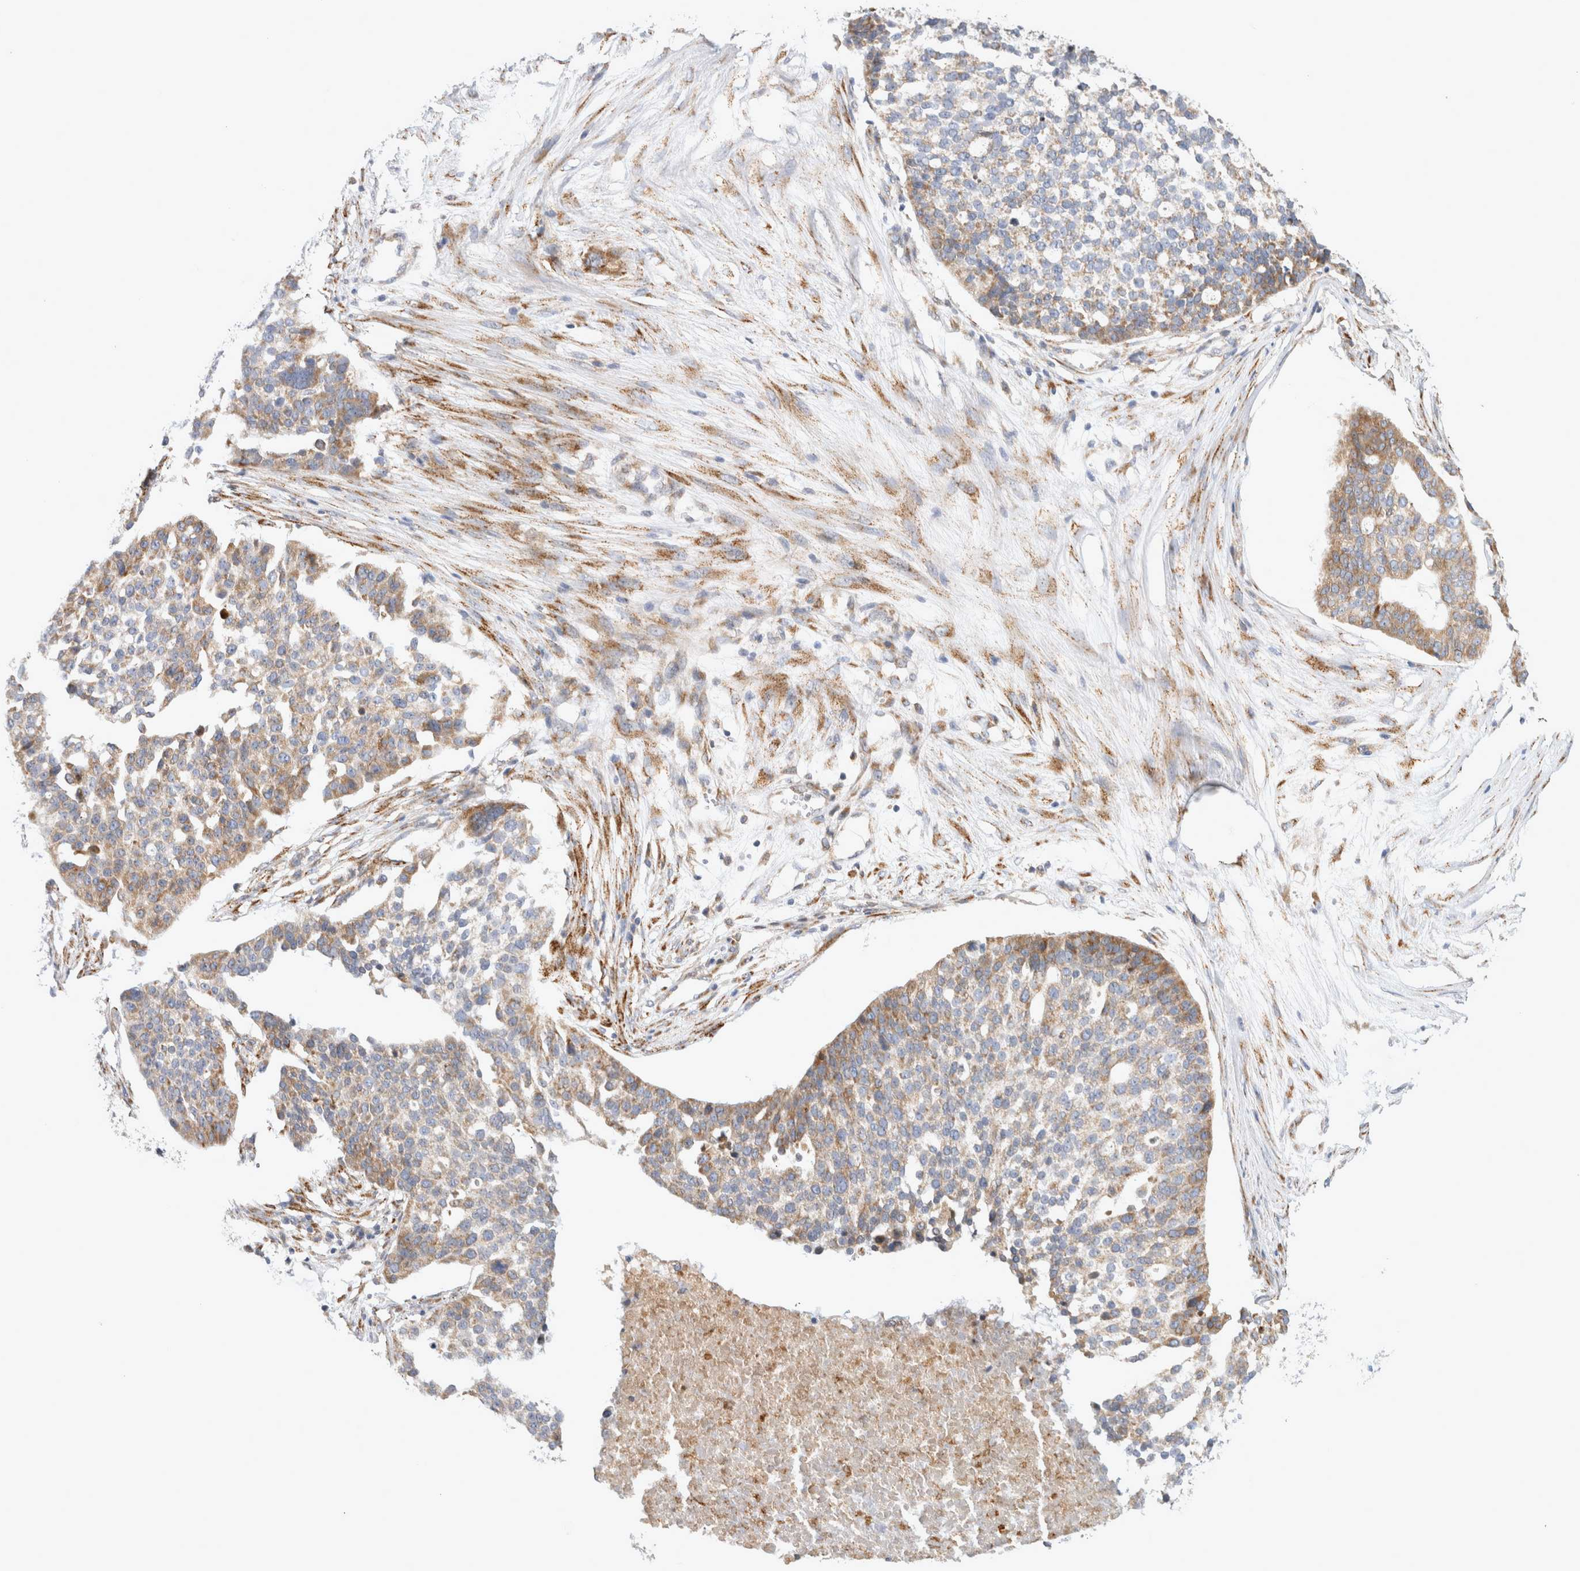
{"staining": {"intensity": "moderate", "quantity": "25%-75%", "location": "cytoplasmic/membranous"}, "tissue": "ovarian cancer", "cell_type": "Tumor cells", "image_type": "cancer", "snomed": [{"axis": "morphology", "description": "Cystadenocarcinoma, serous, NOS"}, {"axis": "topography", "description": "Ovary"}], "caption": "High-power microscopy captured an immunohistochemistry image of serous cystadenocarcinoma (ovarian), revealing moderate cytoplasmic/membranous expression in about 25%-75% of tumor cells.", "gene": "RPN2", "patient": {"sex": "female", "age": 59}}